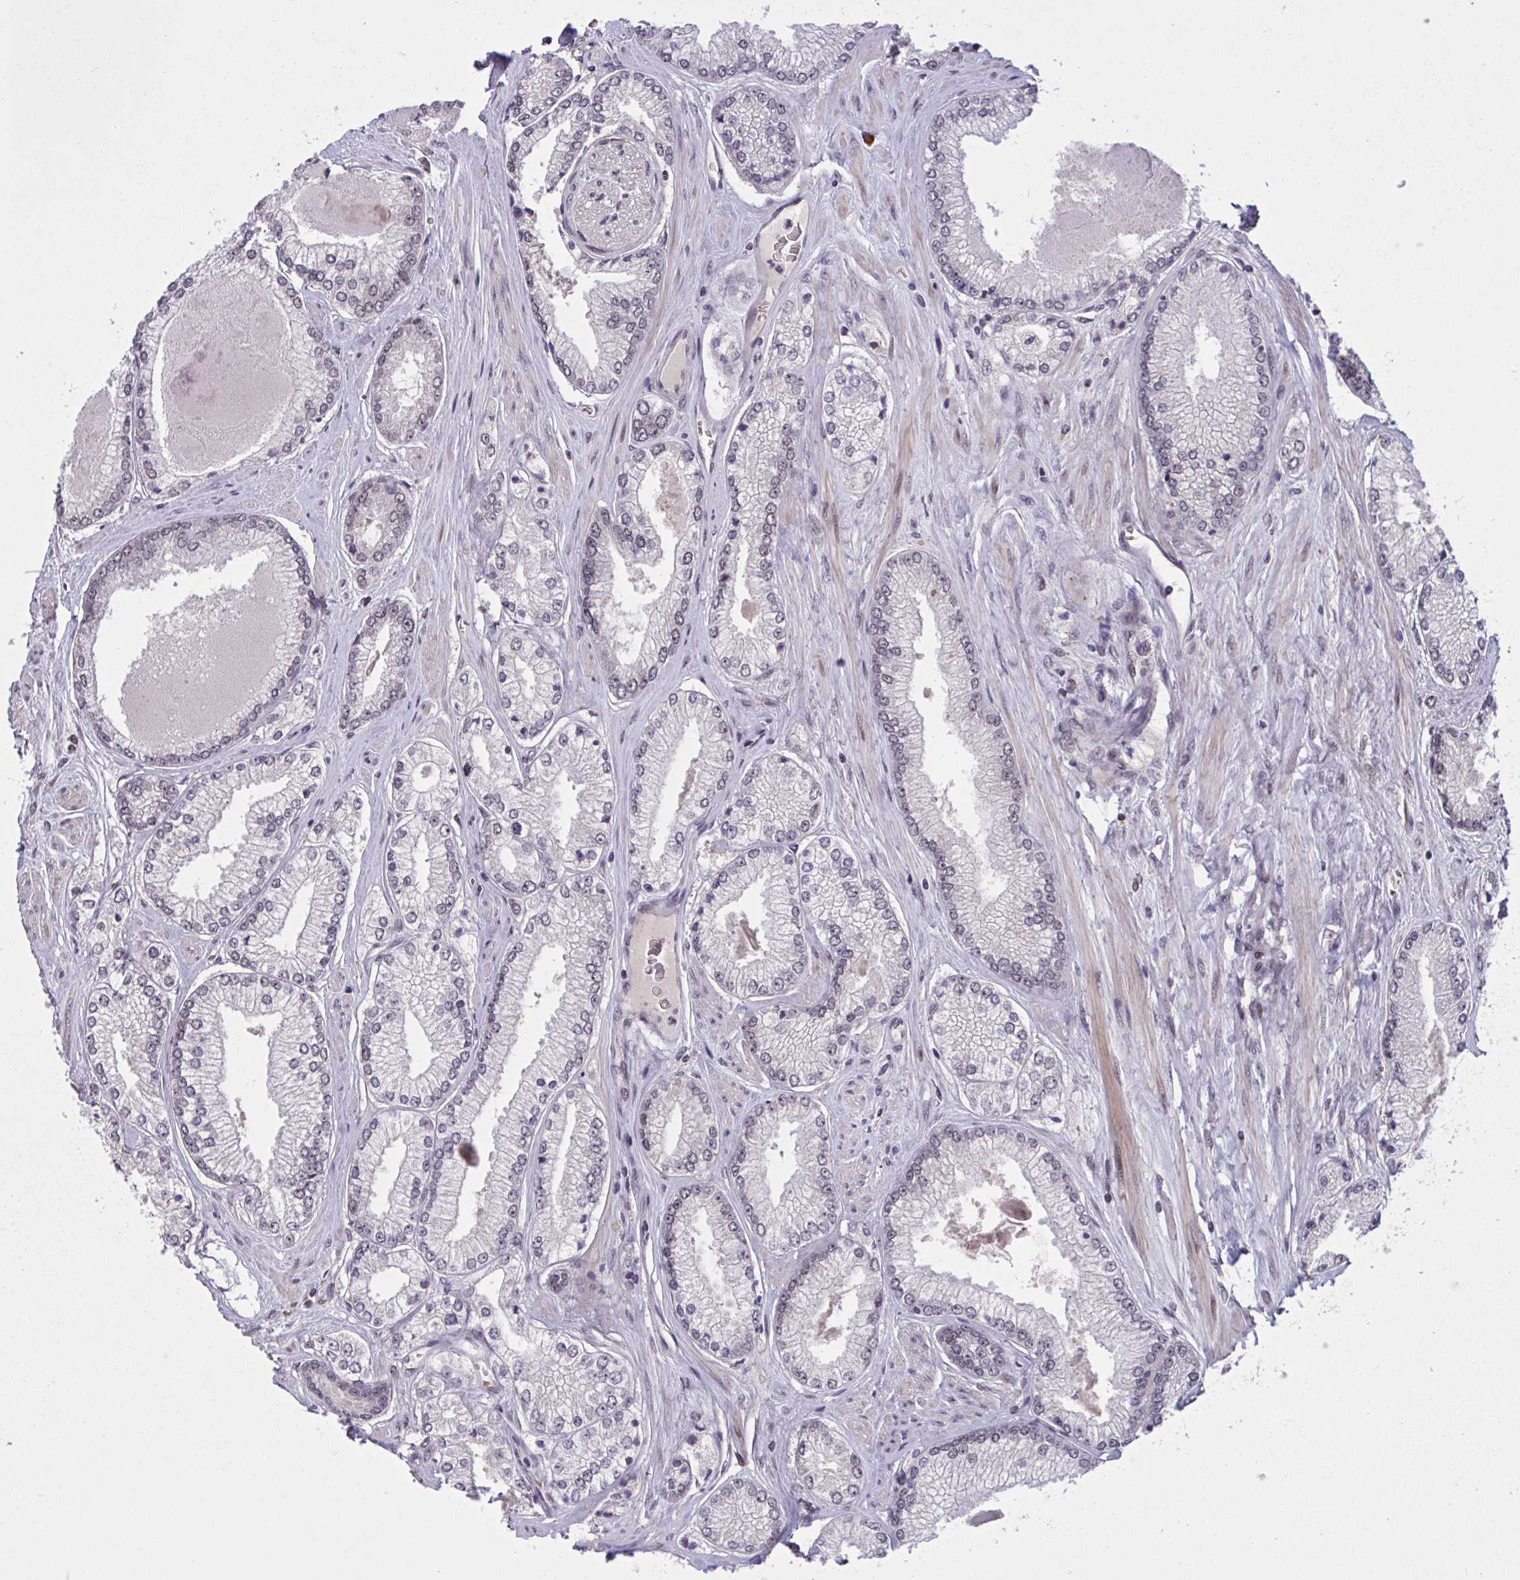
{"staining": {"intensity": "negative", "quantity": "none", "location": "none"}, "tissue": "prostate cancer", "cell_type": "Tumor cells", "image_type": "cancer", "snomed": [{"axis": "morphology", "description": "Adenocarcinoma, Low grade"}, {"axis": "topography", "description": "Prostate"}], "caption": "DAB immunohistochemical staining of human prostate adenocarcinoma (low-grade) shows no significant staining in tumor cells.", "gene": "ZNF414", "patient": {"sex": "male", "age": 67}}